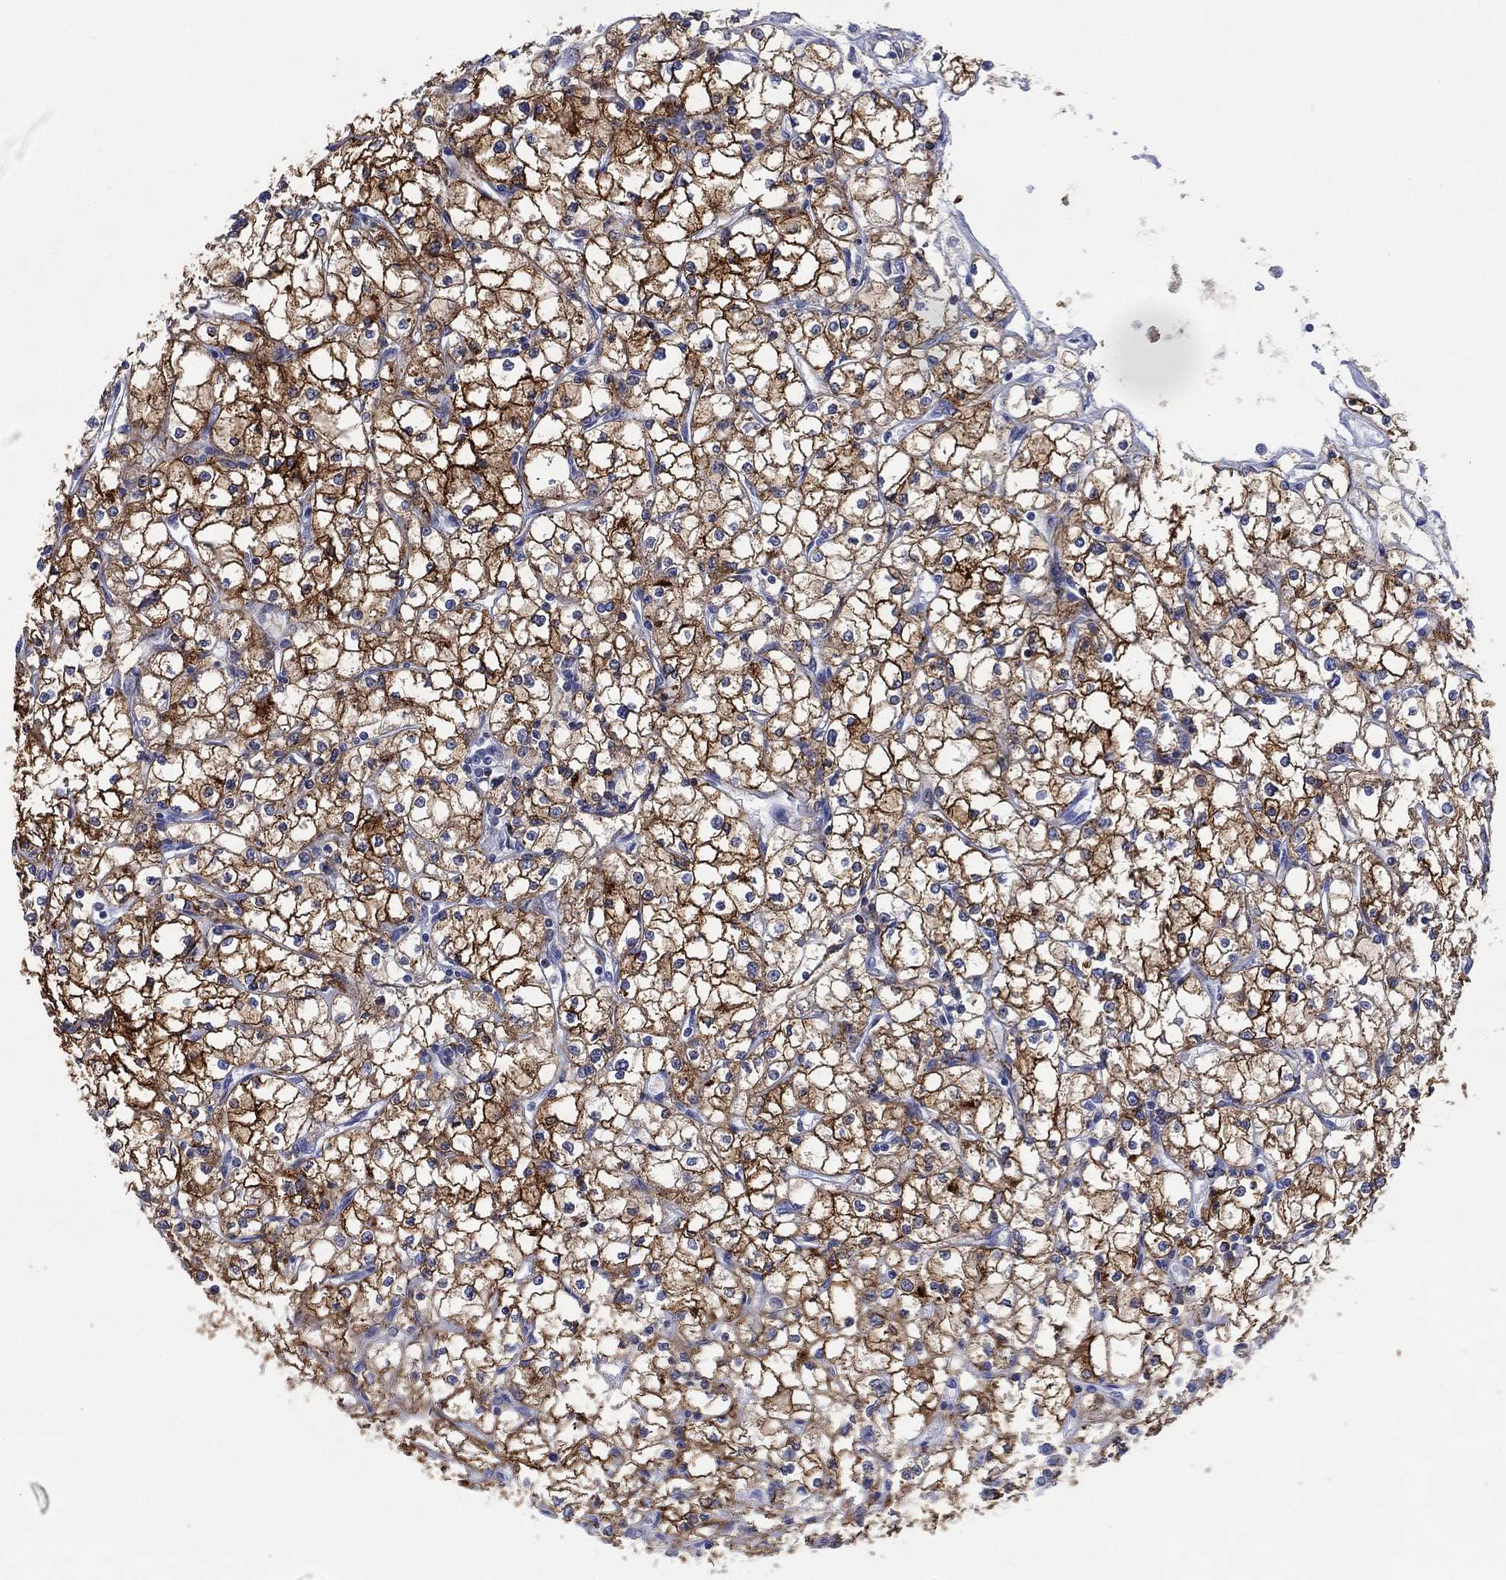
{"staining": {"intensity": "strong", "quantity": ">75%", "location": "cytoplasmic/membranous"}, "tissue": "renal cancer", "cell_type": "Tumor cells", "image_type": "cancer", "snomed": [{"axis": "morphology", "description": "Adenocarcinoma, NOS"}, {"axis": "topography", "description": "Kidney"}], "caption": "This image exhibits IHC staining of renal cancer (adenocarcinoma), with high strong cytoplasmic/membranous expression in about >75% of tumor cells.", "gene": "DPP4", "patient": {"sex": "male", "age": 67}}